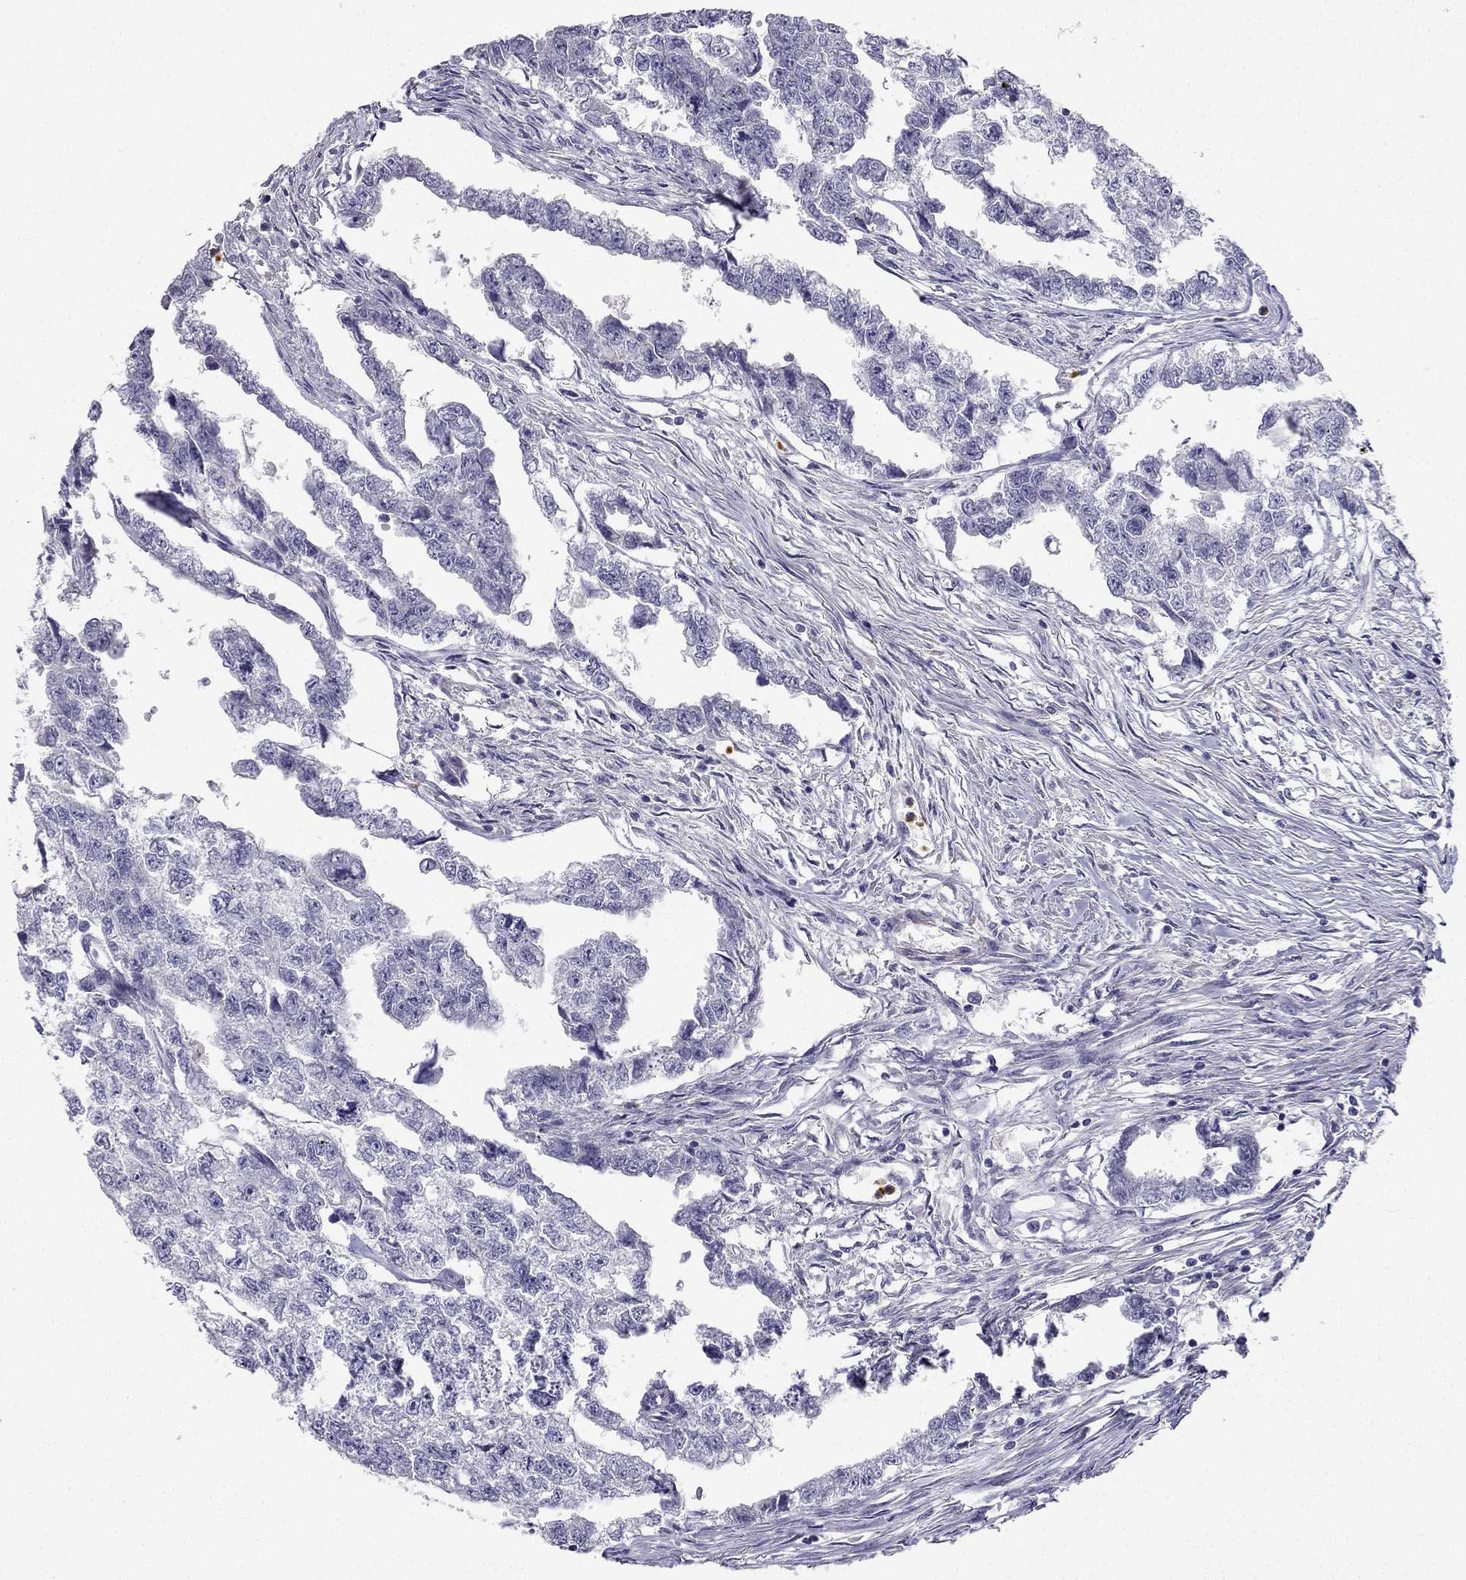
{"staining": {"intensity": "negative", "quantity": "none", "location": "none"}, "tissue": "testis cancer", "cell_type": "Tumor cells", "image_type": "cancer", "snomed": [{"axis": "morphology", "description": "Carcinoma, Embryonal, NOS"}, {"axis": "morphology", "description": "Teratoma, malignant, NOS"}, {"axis": "topography", "description": "Testis"}], "caption": "IHC histopathology image of neoplastic tissue: human testis embryonal carcinoma stained with DAB reveals no significant protein staining in tumor cells.", "gene": "C16orf89", "patient": {"sex": "male", "age": 44}}